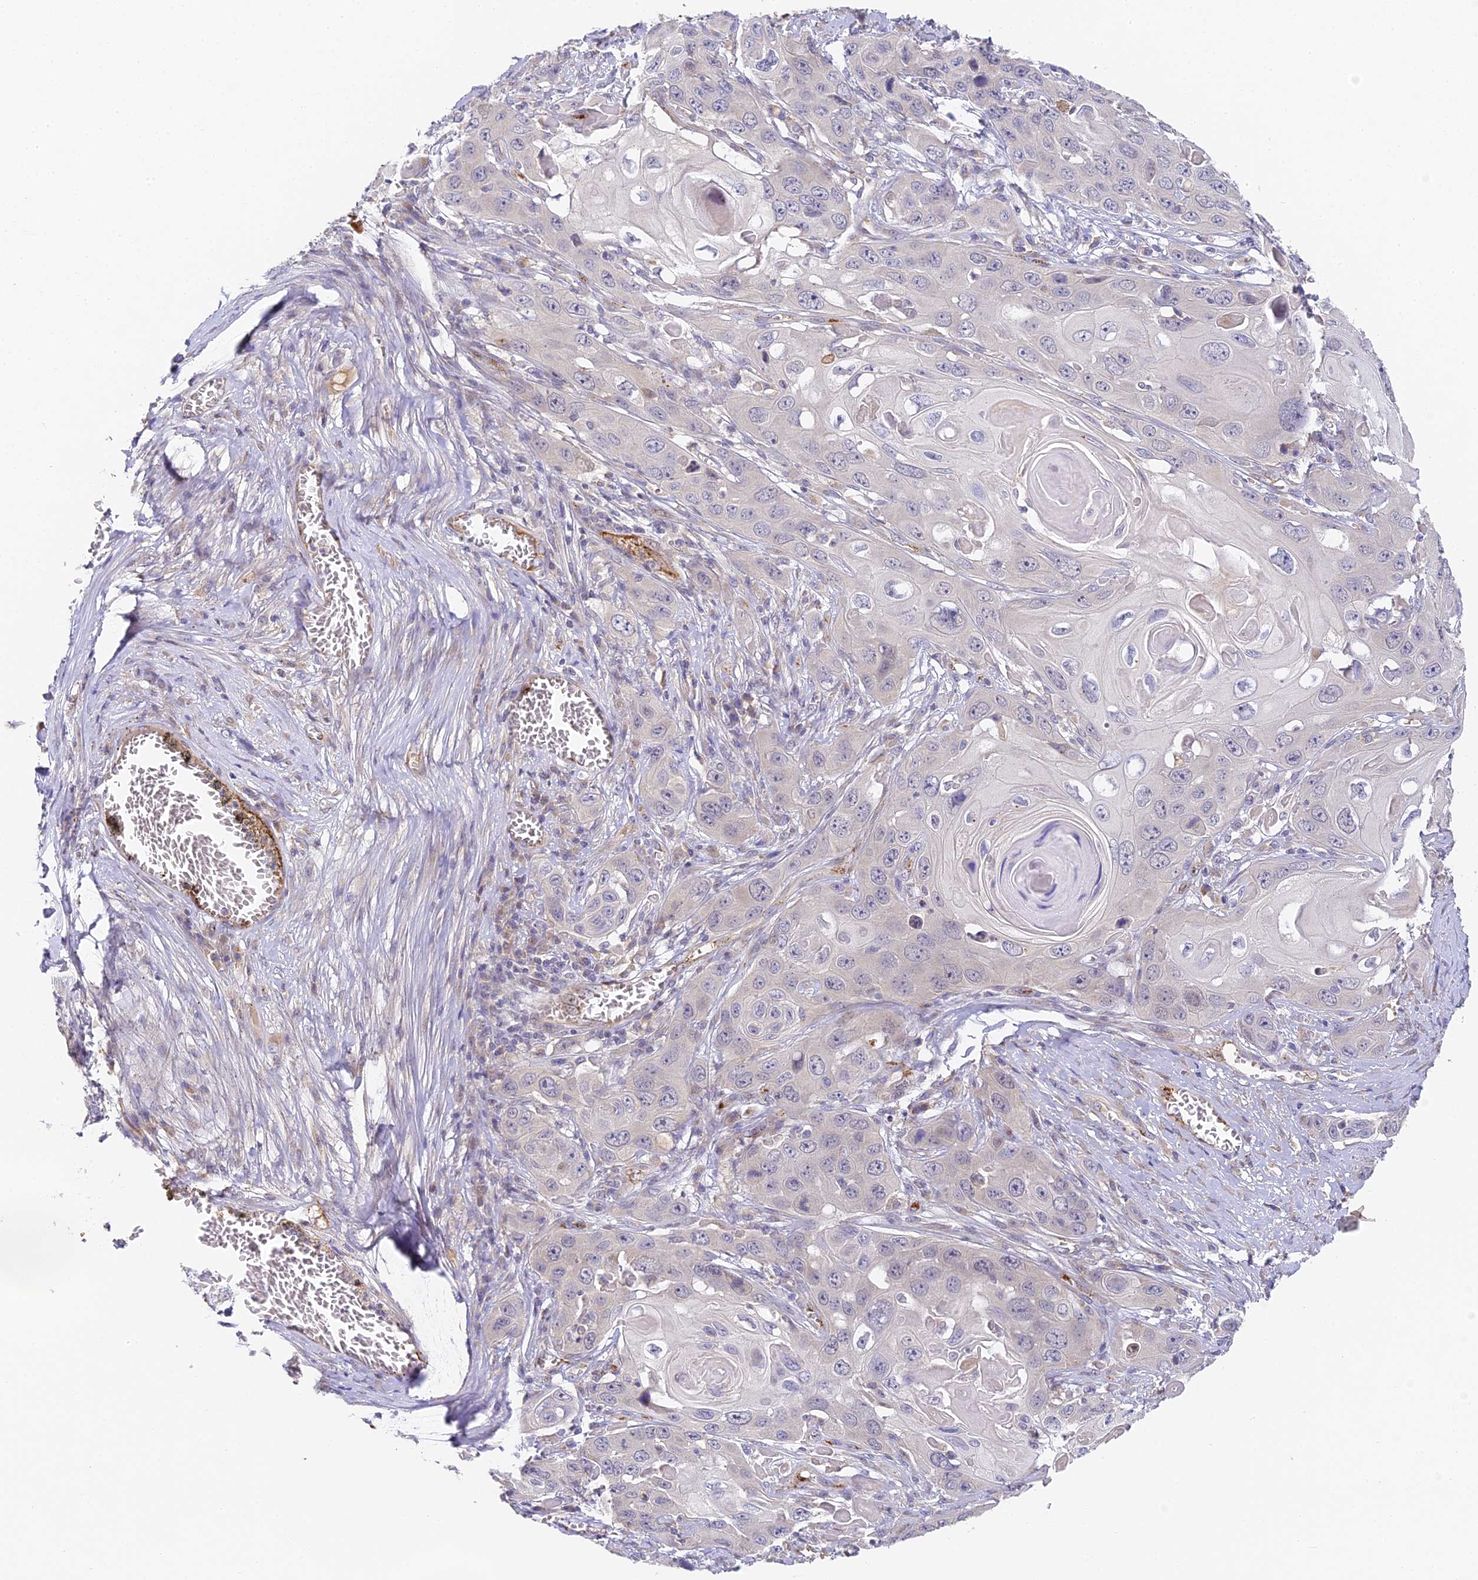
{"staining": {"intensity": "negative", "quantity": "none", "location": "none"}, "tissue": "skin cancer", "cell_type": "Tumor cells", "image_type": "cancer", "snomed": [{"axis": "morphology", "description": "Squamous cell carcinoma, NOS"}, {"axis": "topography", "description": "Skin"}], "caption": "IHC of squamous cell carcinoma (skin) exhibits no expression in tumor cells.", "gene": "DNAAF10", "patient": {"sex": "male", "age": 55}}